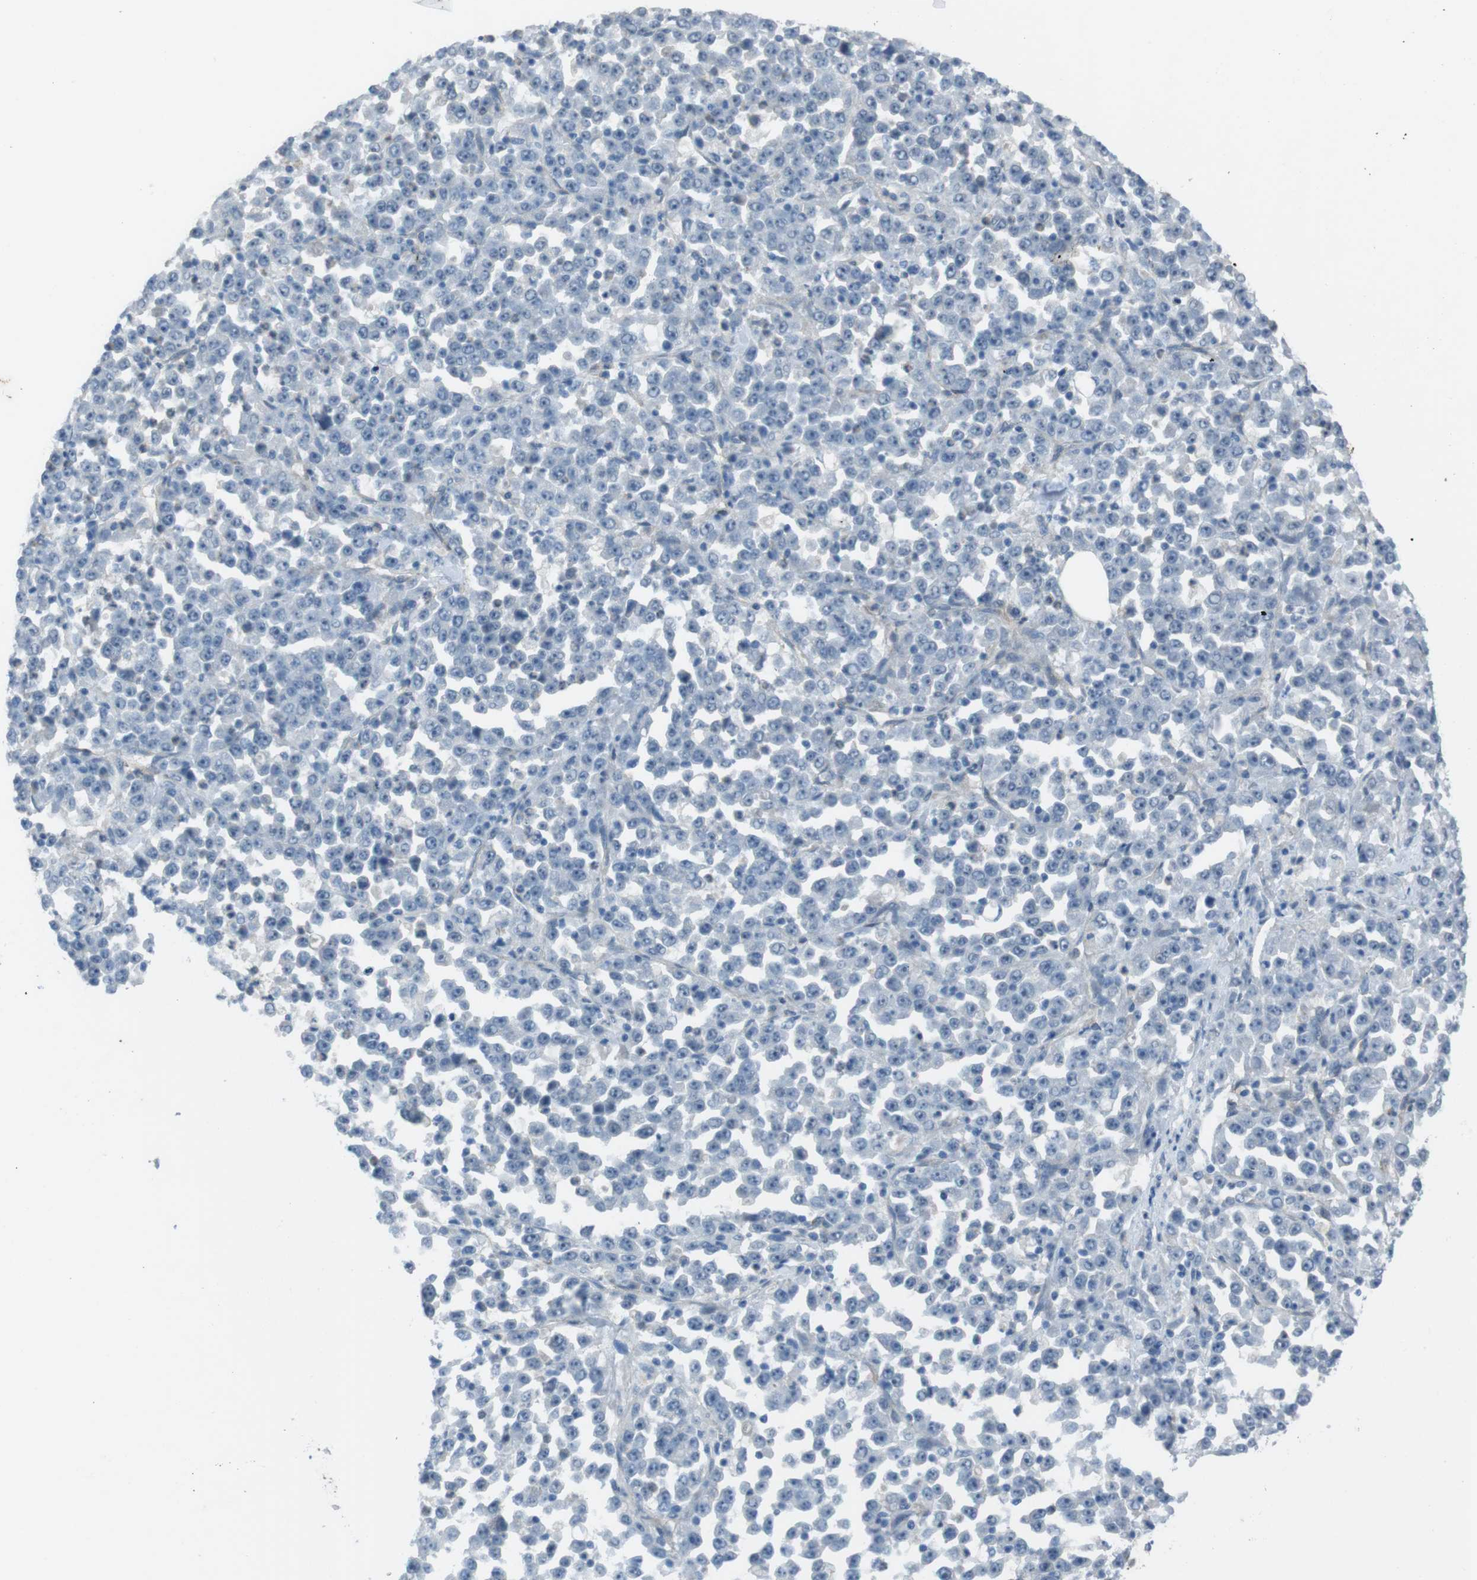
{"staining": {"intensity": "negative", "quantity": "none", "location": "none"}, "tissue": "stomach cancer", "cell_type": "Tumor cells", "image_type": "cancer", "snomed": [{"axis": "morphology", "description": "Normal tissue, NOS"}, {"axis": "morphology", "description": "Adenocarcinoma, NOS"}, {"axis": "topography", "description": "Stomach, upper"}, {"axis": "topography", "description": "Stomach"}], "caption": "This photomicrograph is of stomach adenocarcinoma stained with immunohistochemistry (IHC) to label a protein in brown with the nuclei are counter-stained blue. There is no staining in tumor cells.", "gene": "ANK2", "patient": {"sex": "male", "age": 59}}